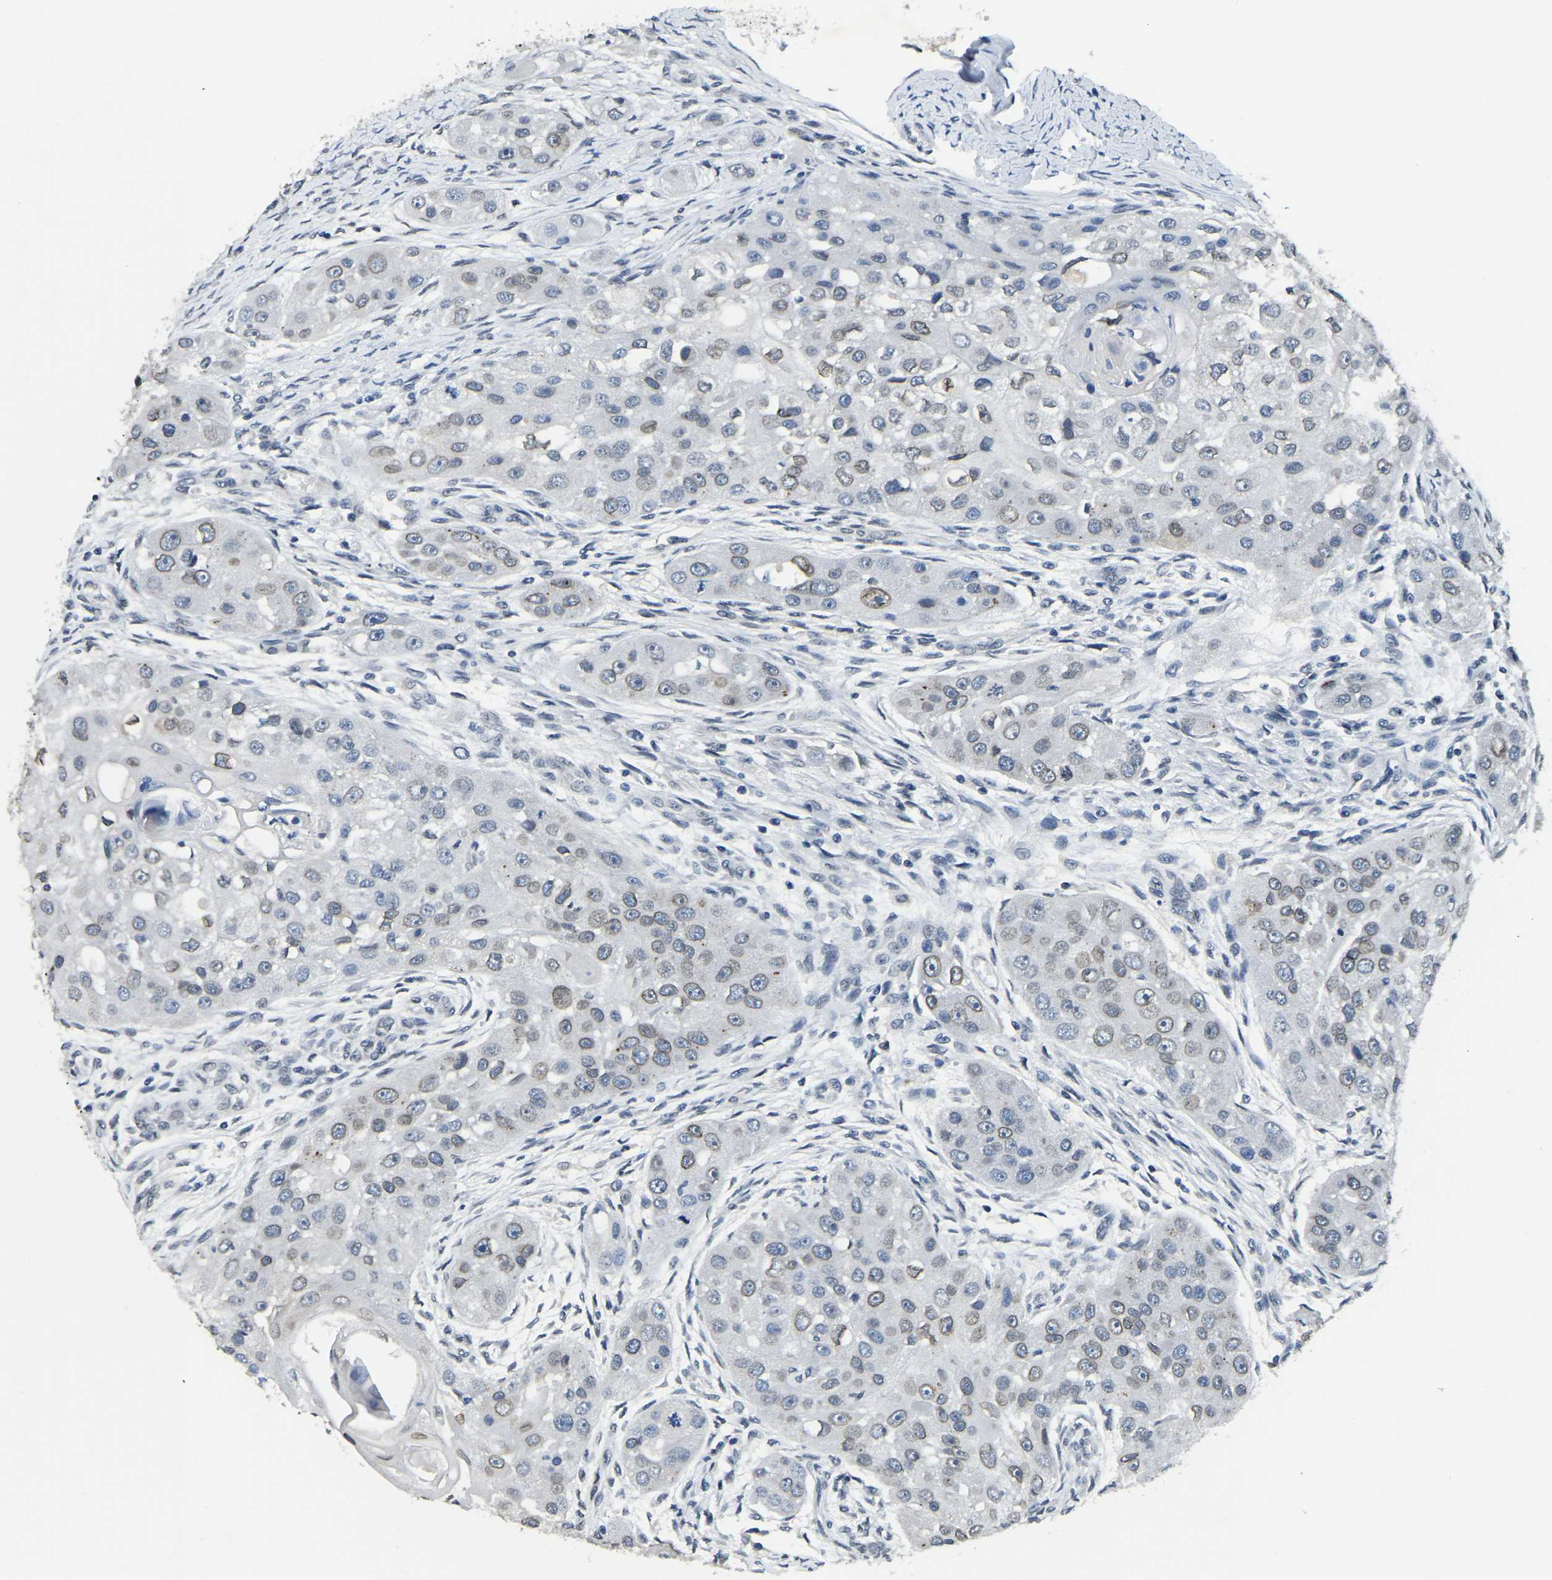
{"staining": {"intensity": "weak", "quantity": ">75%", "location": "cytoplasmic/membranous,nuclear"}, "tissue": "head and neck cancer", "cell_type": "Tumor cells", "image_type": "cancer", "snomed": [{"axis": "morphology", "description": "Normal tissue, NOS"}, {"axis": "morphology", "description": "Squamous cell carcinoma, NOS"}, {"axis": "topography", "description": "Skeletal muscle"}, {"axis": "topography", "description": "Head-Neck"}], "caption": "Squamous cell carcinoma (head and neck) stained with immunohistochemistry shows weak cytoplasmic/membranous and nuclear staining in about >75% of tumor cells. Immunohistochemistry (ihc) stains the protein in brown and the nuclei are stained blue.", "gene": "RANBP2", "patient": {"sex": "male", "age": 51}}